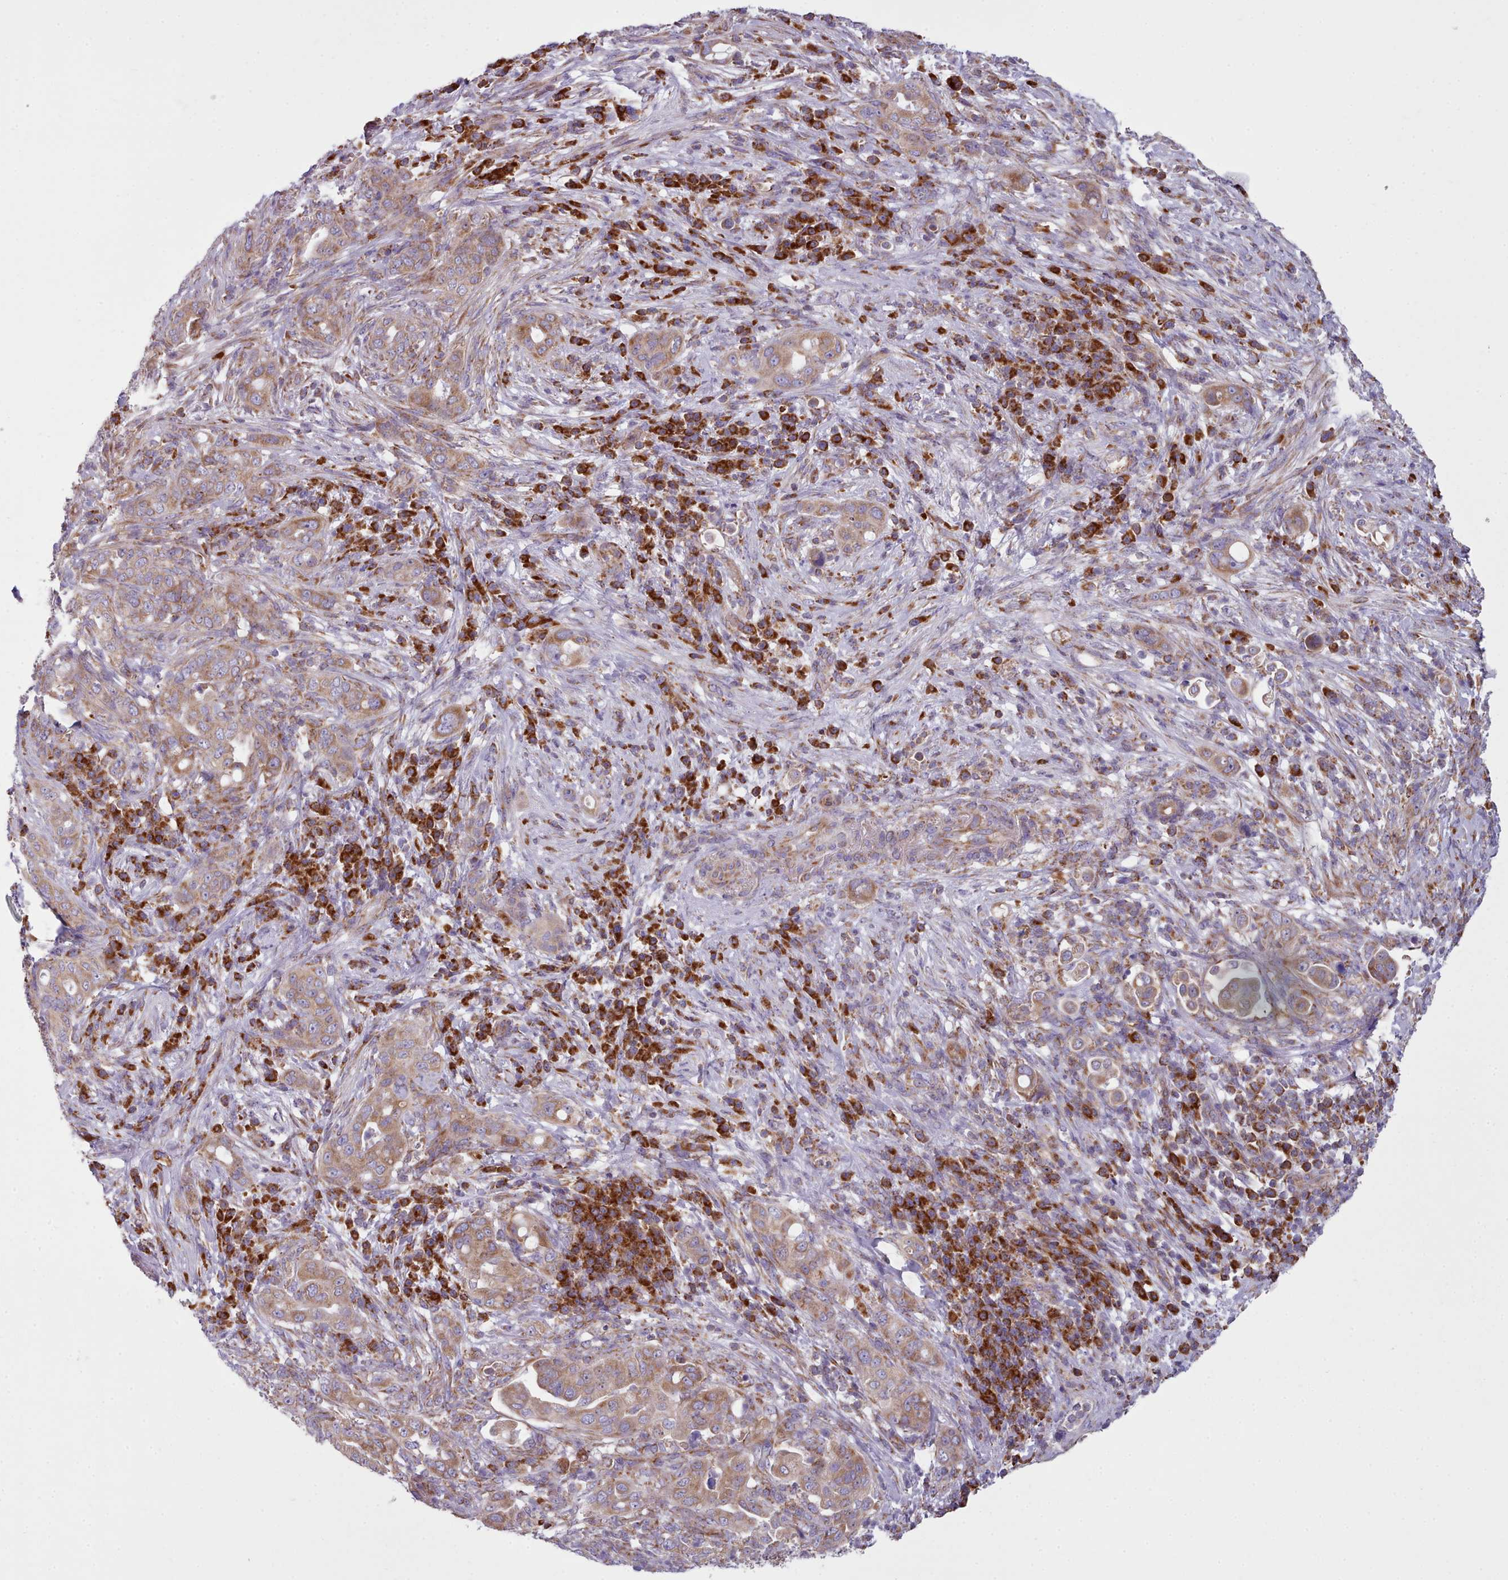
{"staining": {"intensity": "moderate", "quantity": ">75%", "location": "cytoplasmic/membranous"}, "tissue": "pancreatic cancer", "cell_type": "Tumor cells", "image_type": "cancer", "snomed": [{"axis": "morphology", "description": "Adenocarcinoma, NOS"}, {"axis": "topography", "description": "Pancreas"}], "caption": "This histopathology image reveals immunohistochemistry staining of pancreatic cancer, with medium moderate cytoplasmic/membranous expression in about >75% of tumor cells.", "gene": "SRP54", "patient": {"sex": "female", "age": 63}}